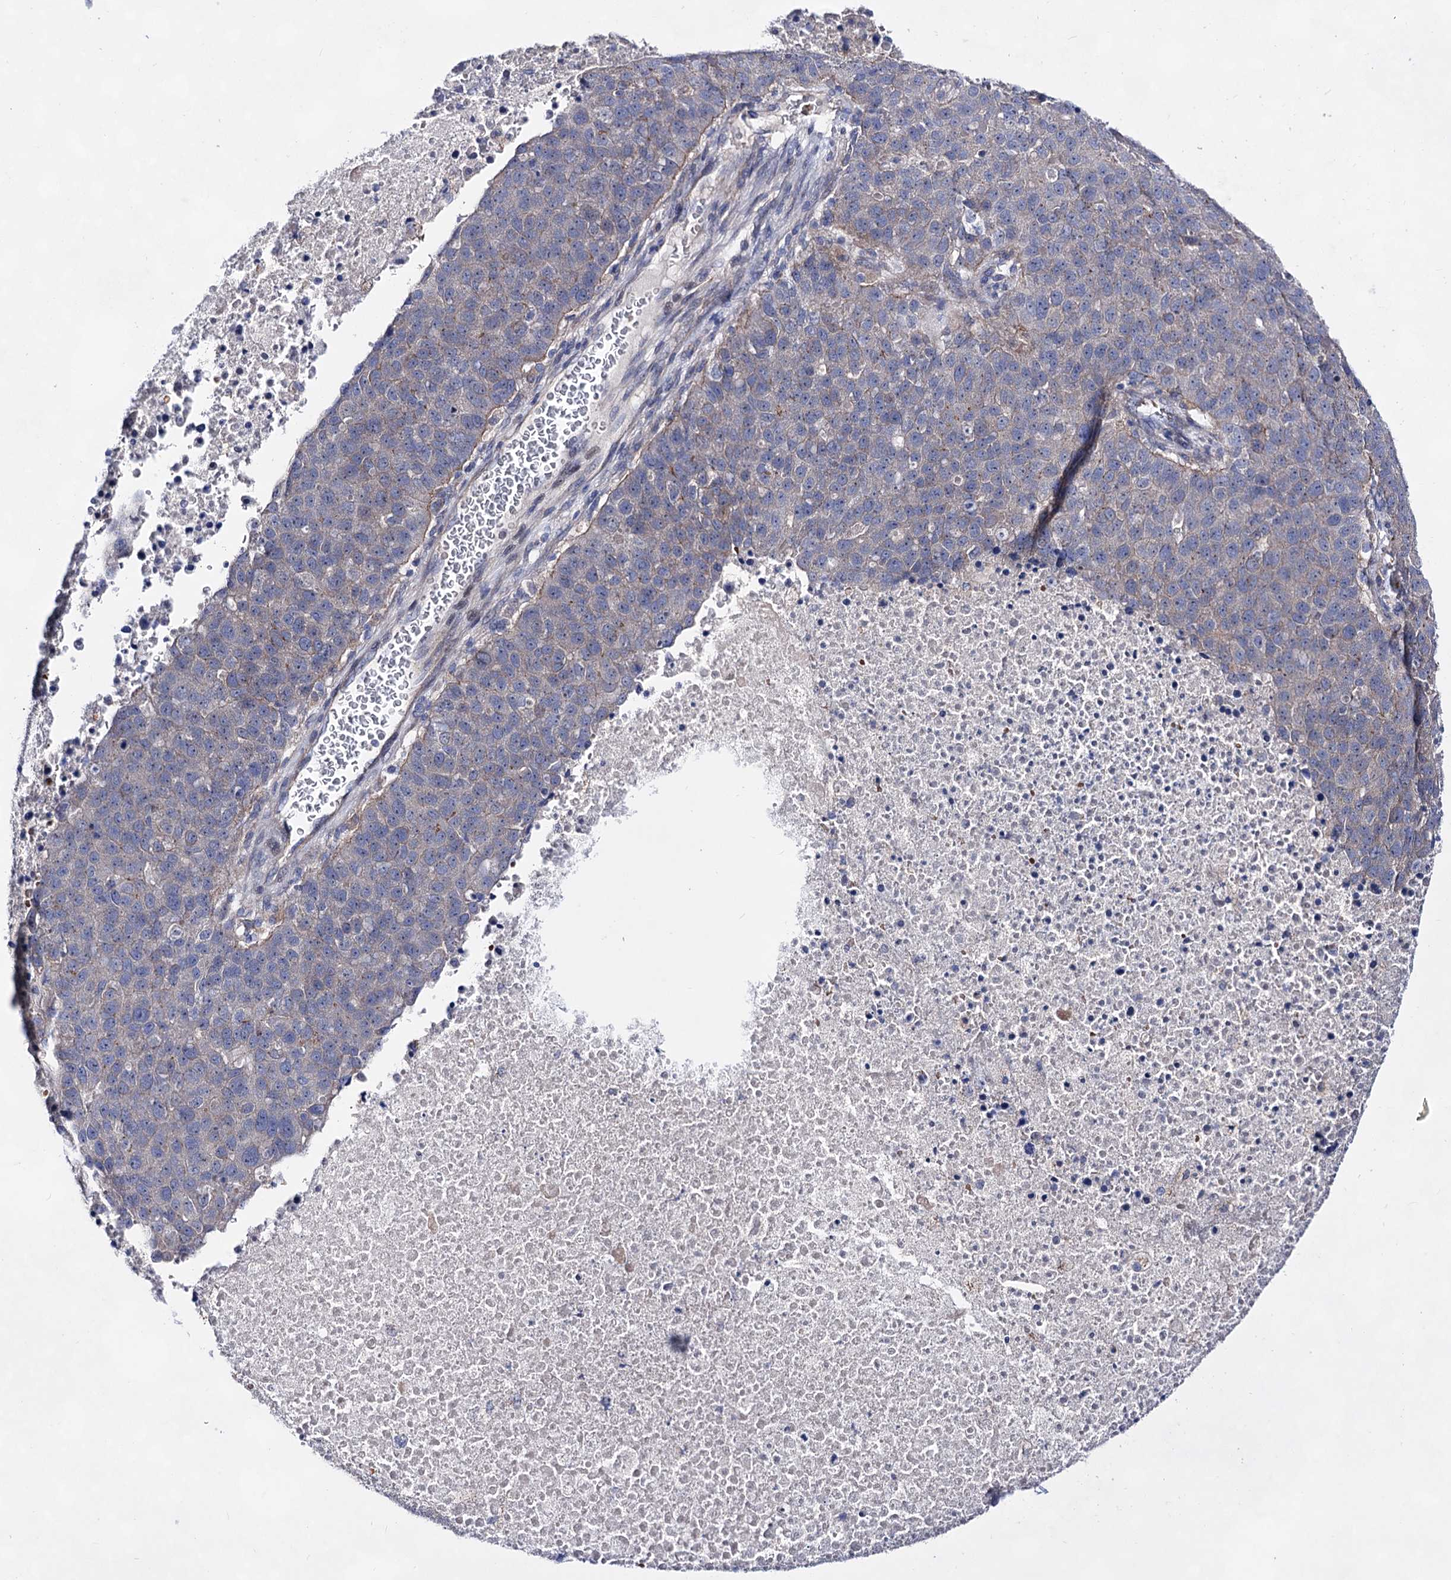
{"staining": {"intensity": "negative", "quantity": "none", "location": "none"}, "tissue": "pancreatic cancer", "cell_type": "Tumor cells", "image_type": "cancer", "snomed": [{"axis": "morphology", "description": "Adenocarcinoma, NOS"}, {"axis": "topography", "description": "Pancreas"}], "caption": "This is a histopathology image of IHC staining of pancreatic adenocarcinoma, which shows no staining in tumor cells.", "gene": "PLIN1", "patient": {"sex": "female", "age": 61}}